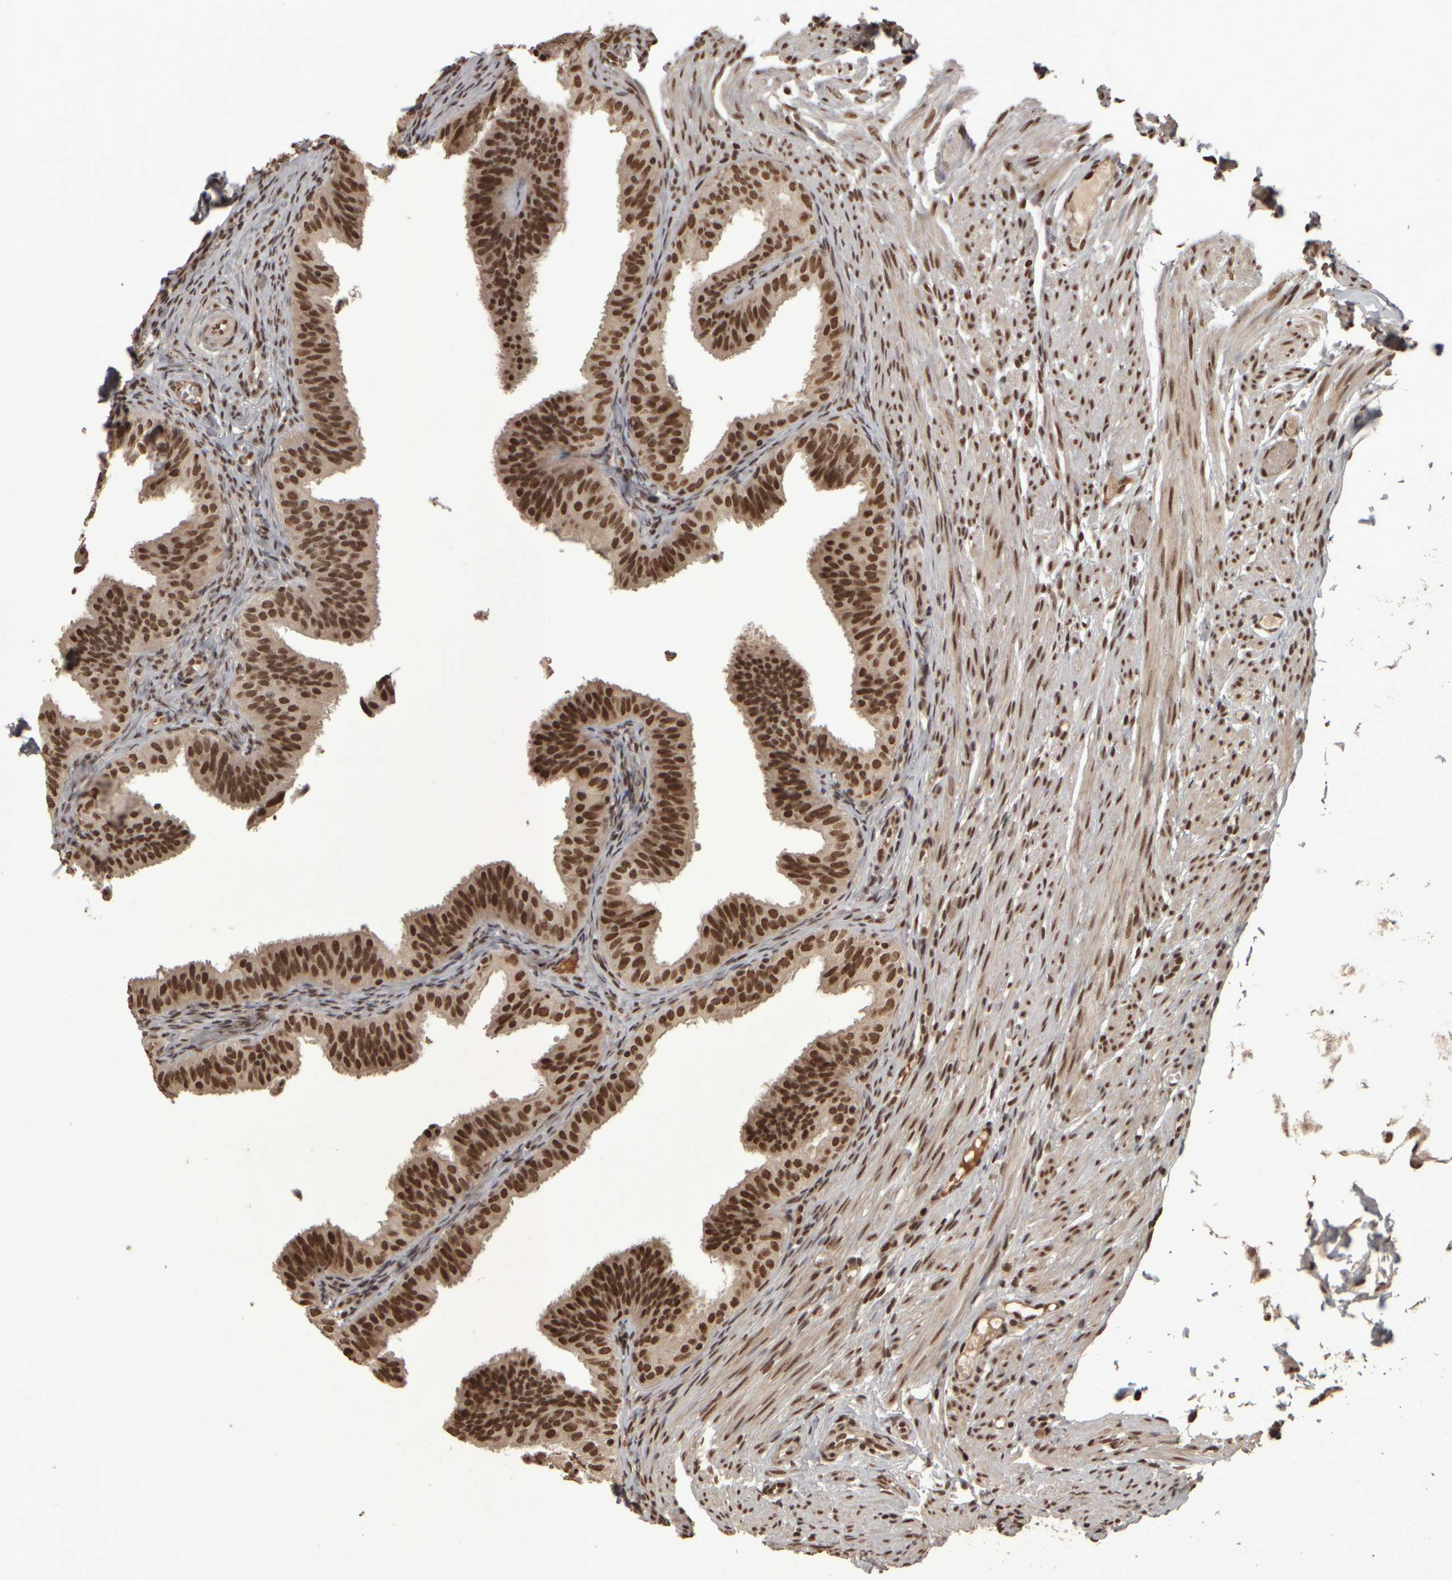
{"staining": {"intensity": "strong", "quantity": ">75%", "location": "nuclear"}, "tissue": "fallopian tube", "cell_type": "Glandular cells", "image_type": "normal", "snomed": [{"axis": "morphology", "description": "Normal tissue, NOS"}, {"axis": "topography", "description": "Fallopian tube"}], "caption": "A high-resolution micrograph shows immunohistochemistry staining of benign fallopian tube, which shows strong nuclear staining in approximately >75% of glandular cells.", "gene": "ZFHX4", "patient": {"sex": "female", "age": 35}}